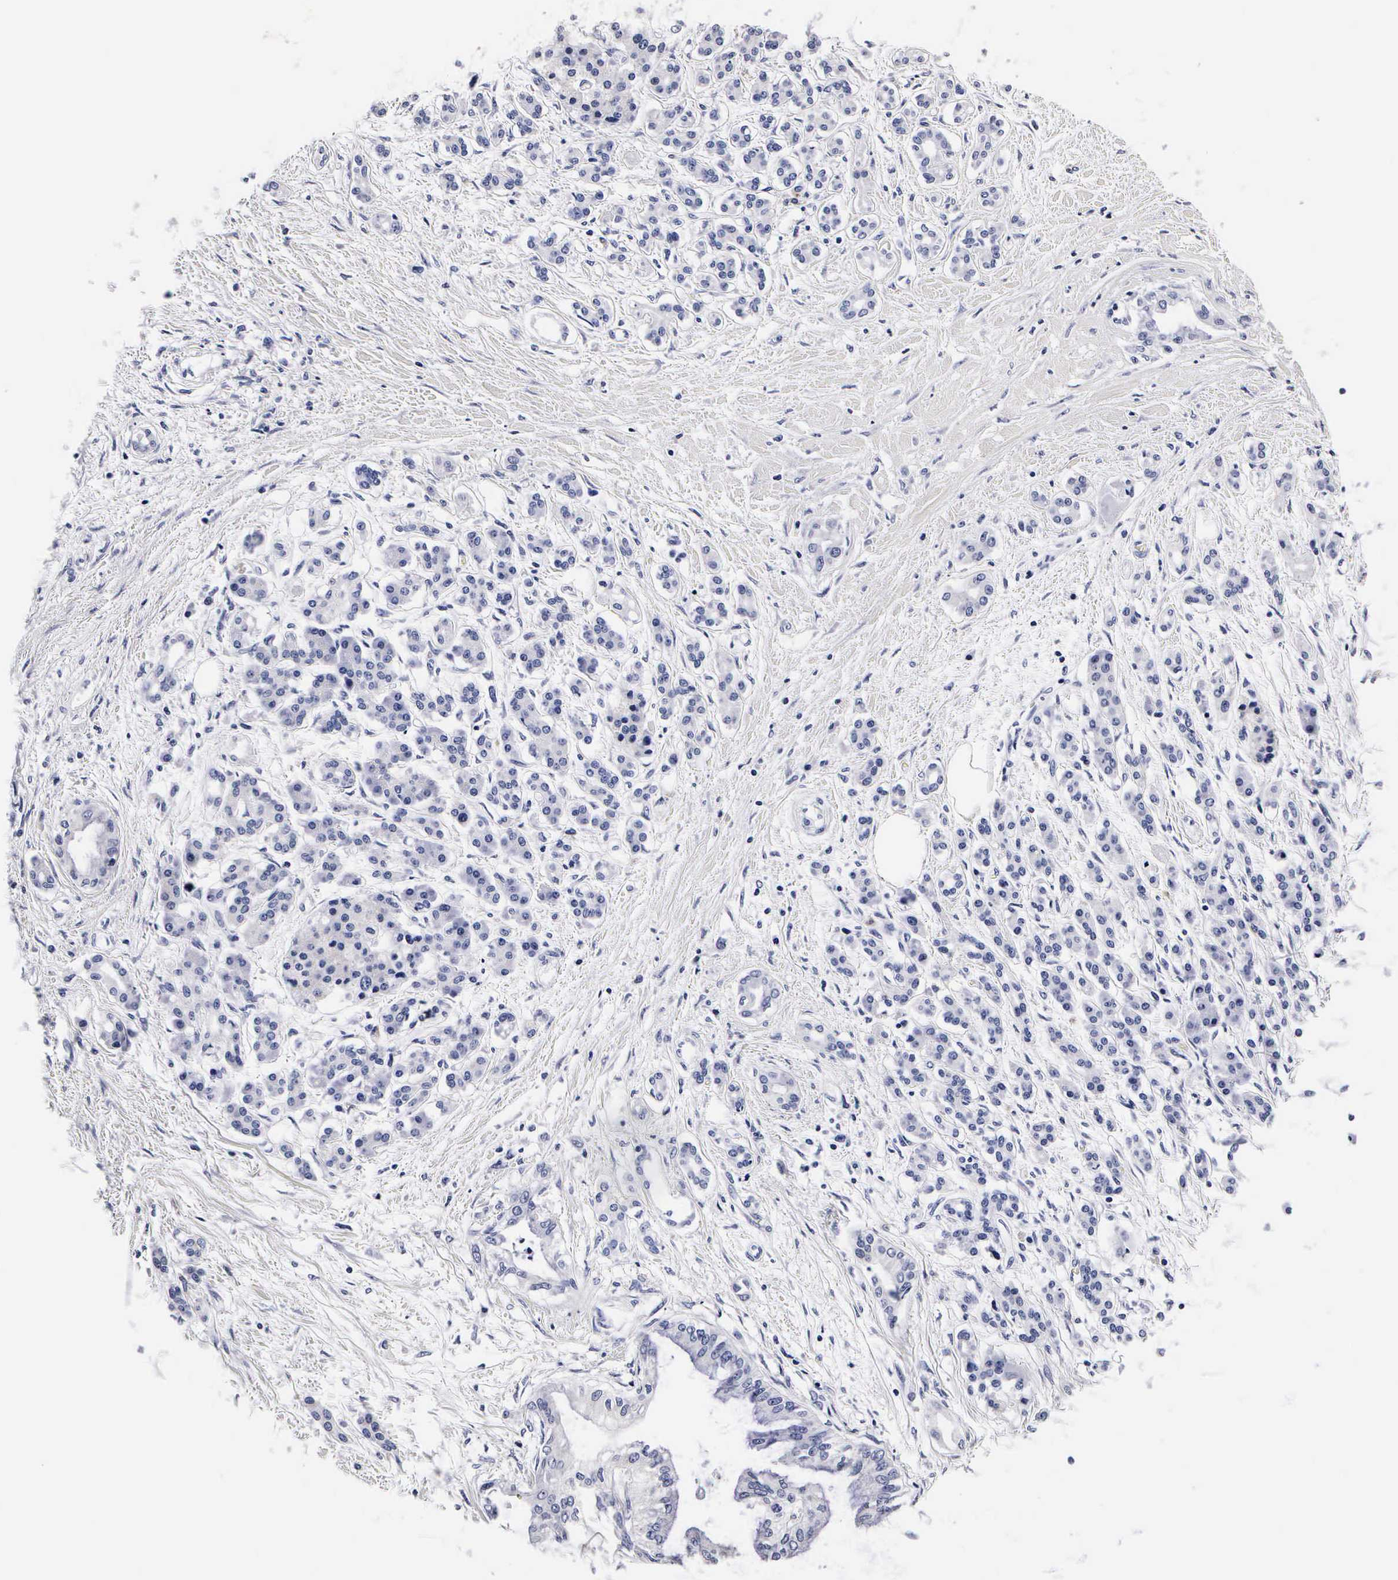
{"staining": {"intensity": "negative", "quantity": "none", "location": "none"}, "tissue": "pancreatic cancer", "cell_type": "Tumor cells", "image_type": "cancer", "snomed": [{"axis": "morphology", "description": "Adenocarcinoma, NOS"}, {"axis": "topography", "description": "Pancreas"}], "caption": "This is a micrograph of immunohistochemistry (IHC) staining of pancreatic adenocarcinoma, which shows no expression in tumor cells.", "gene": "RNASE6", "patient": {"sex": "female", "age": 64}}